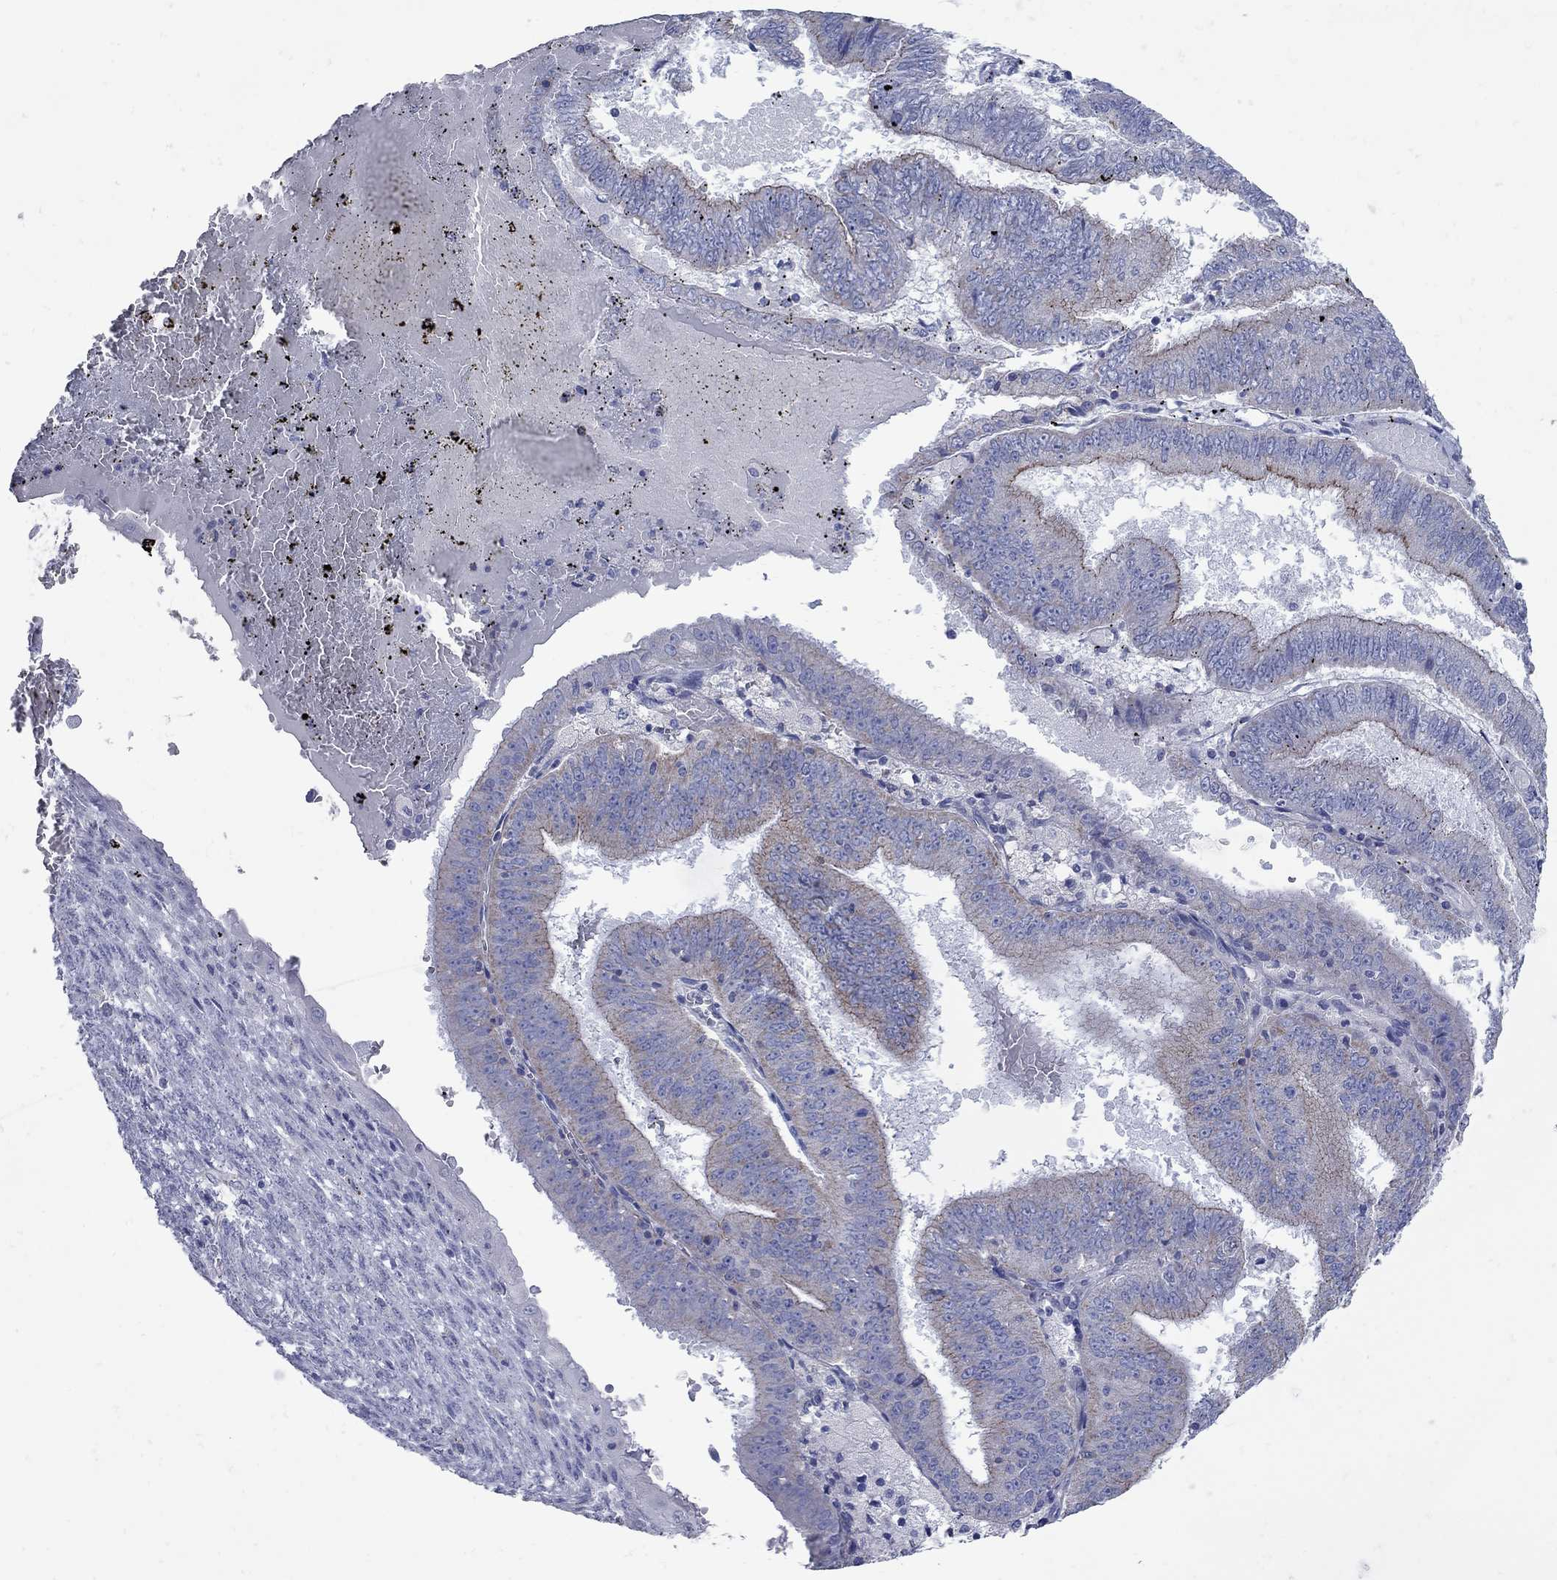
{"staining": {"intensity": "moderate", "quantity": "25%-75%", "location": "cytoplasmic/membranous"}, "tissue": "endometrial cancer", "cell_type": "Tumor cells", "image_type": "cancer", "snomed": [{"axis": "morphology", "description": "Adenocarcinoma, NOS"}, {"axis": "topography", "description": "Endometrium"}], "caption": "This histopathology image displays IHC staining of endometrial cancer, with medium moderate cytoplasmic/membranous staining in about 25%-75% of tumor cells.", "gene": "PDZD3", "patient": {"sex": "female", "age": 66}}